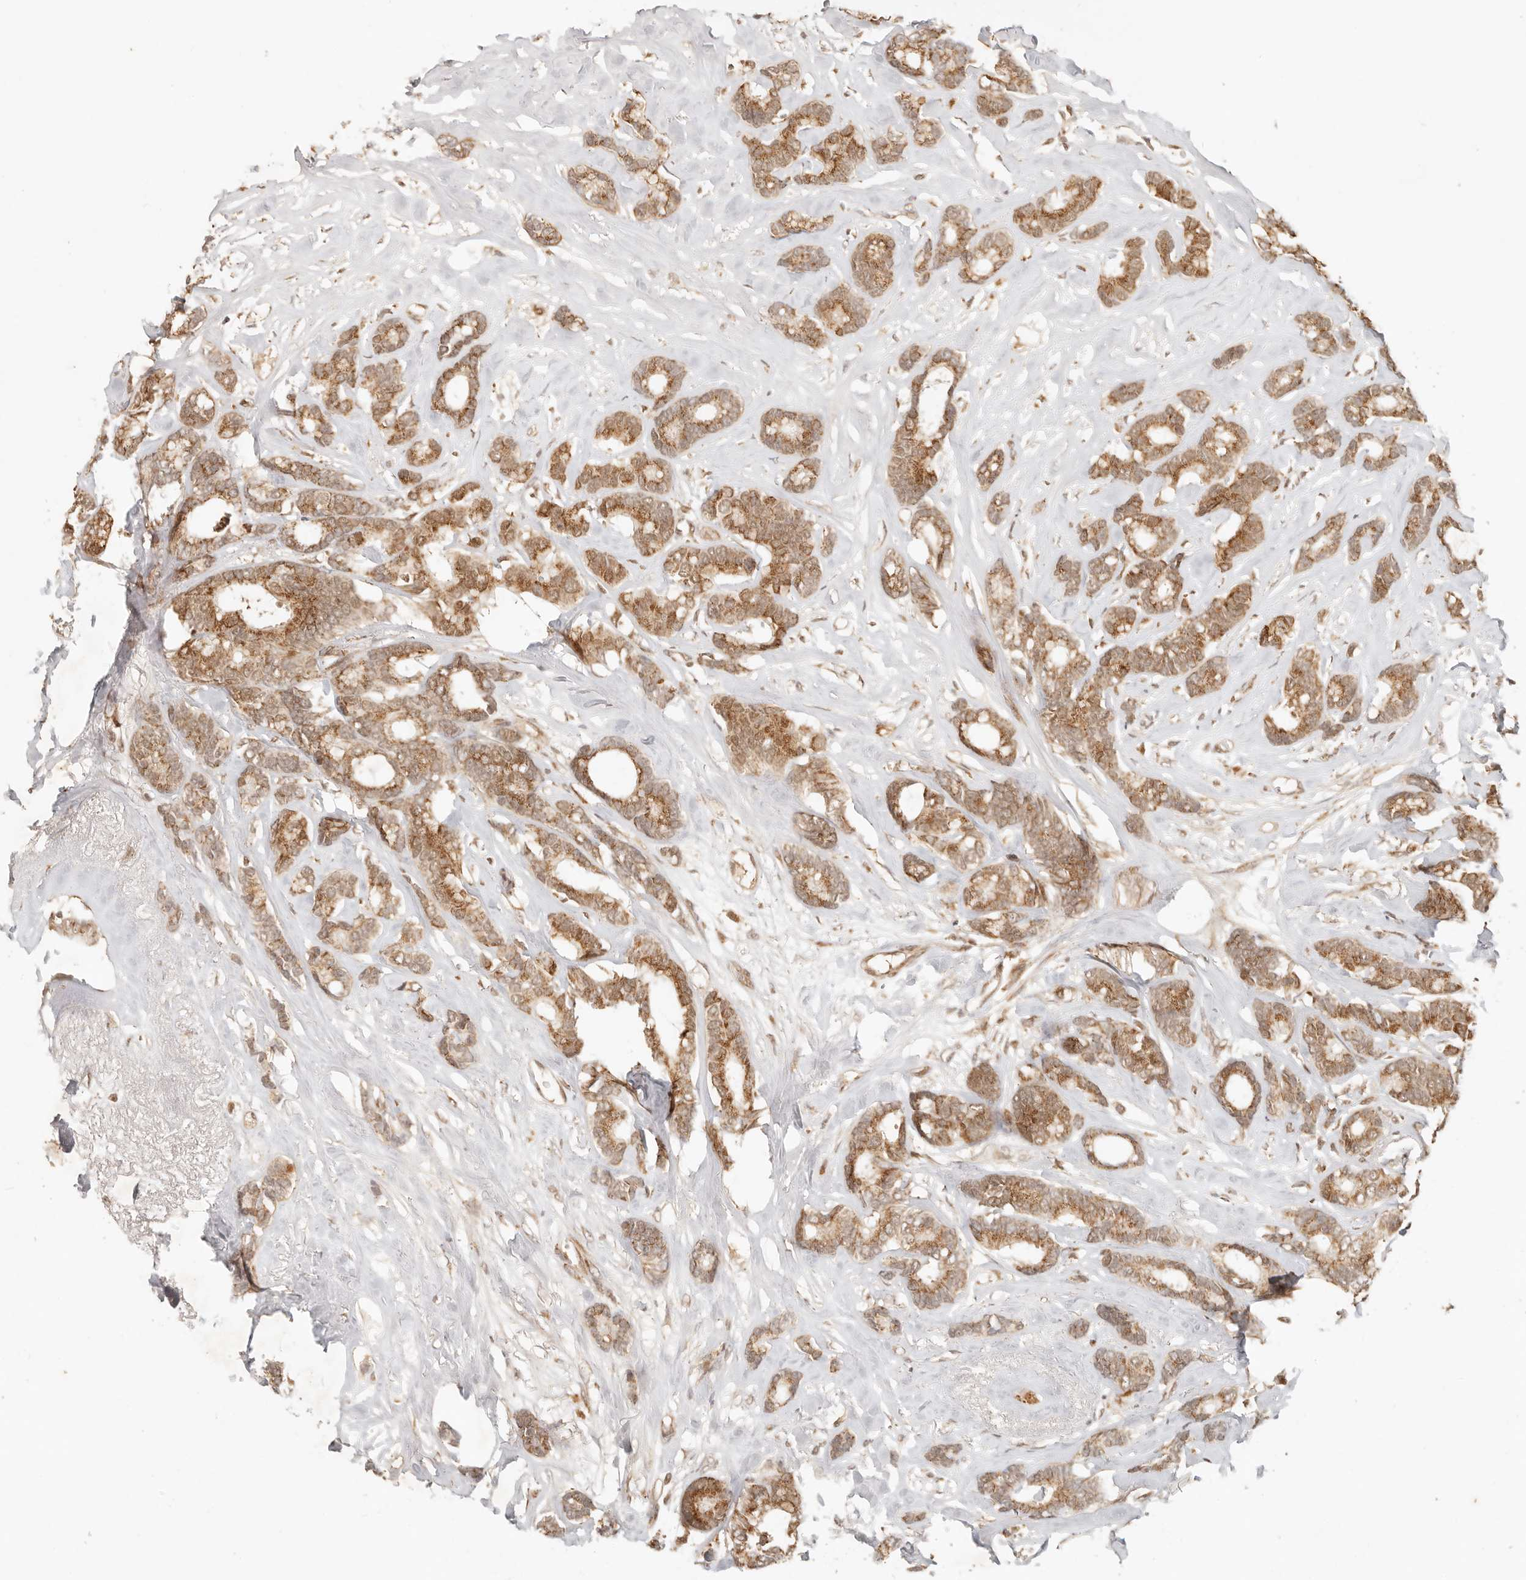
{"staining": {"intensity": "moderate", "quantity": ">75%", "location": "cytoplasmic/membranous,nuclear"}, "tissue": "breast cancer", "cell_type": "Tumor cells", "image_type": "cancer", "snomed": [{"axis": "morphology", "description": "Duct carcinoma"}, {"axis": "topography", "description": "Breast"}], "caption": "Immunohistochemical staining of breast invasive ductal carcinoma demonstrates moderate cytoplasmic/membranous and nuclear protein staining in about >75% of tumor cells.", "gene": "INTS11", "patient": {"sex": "female", "age": 87}}